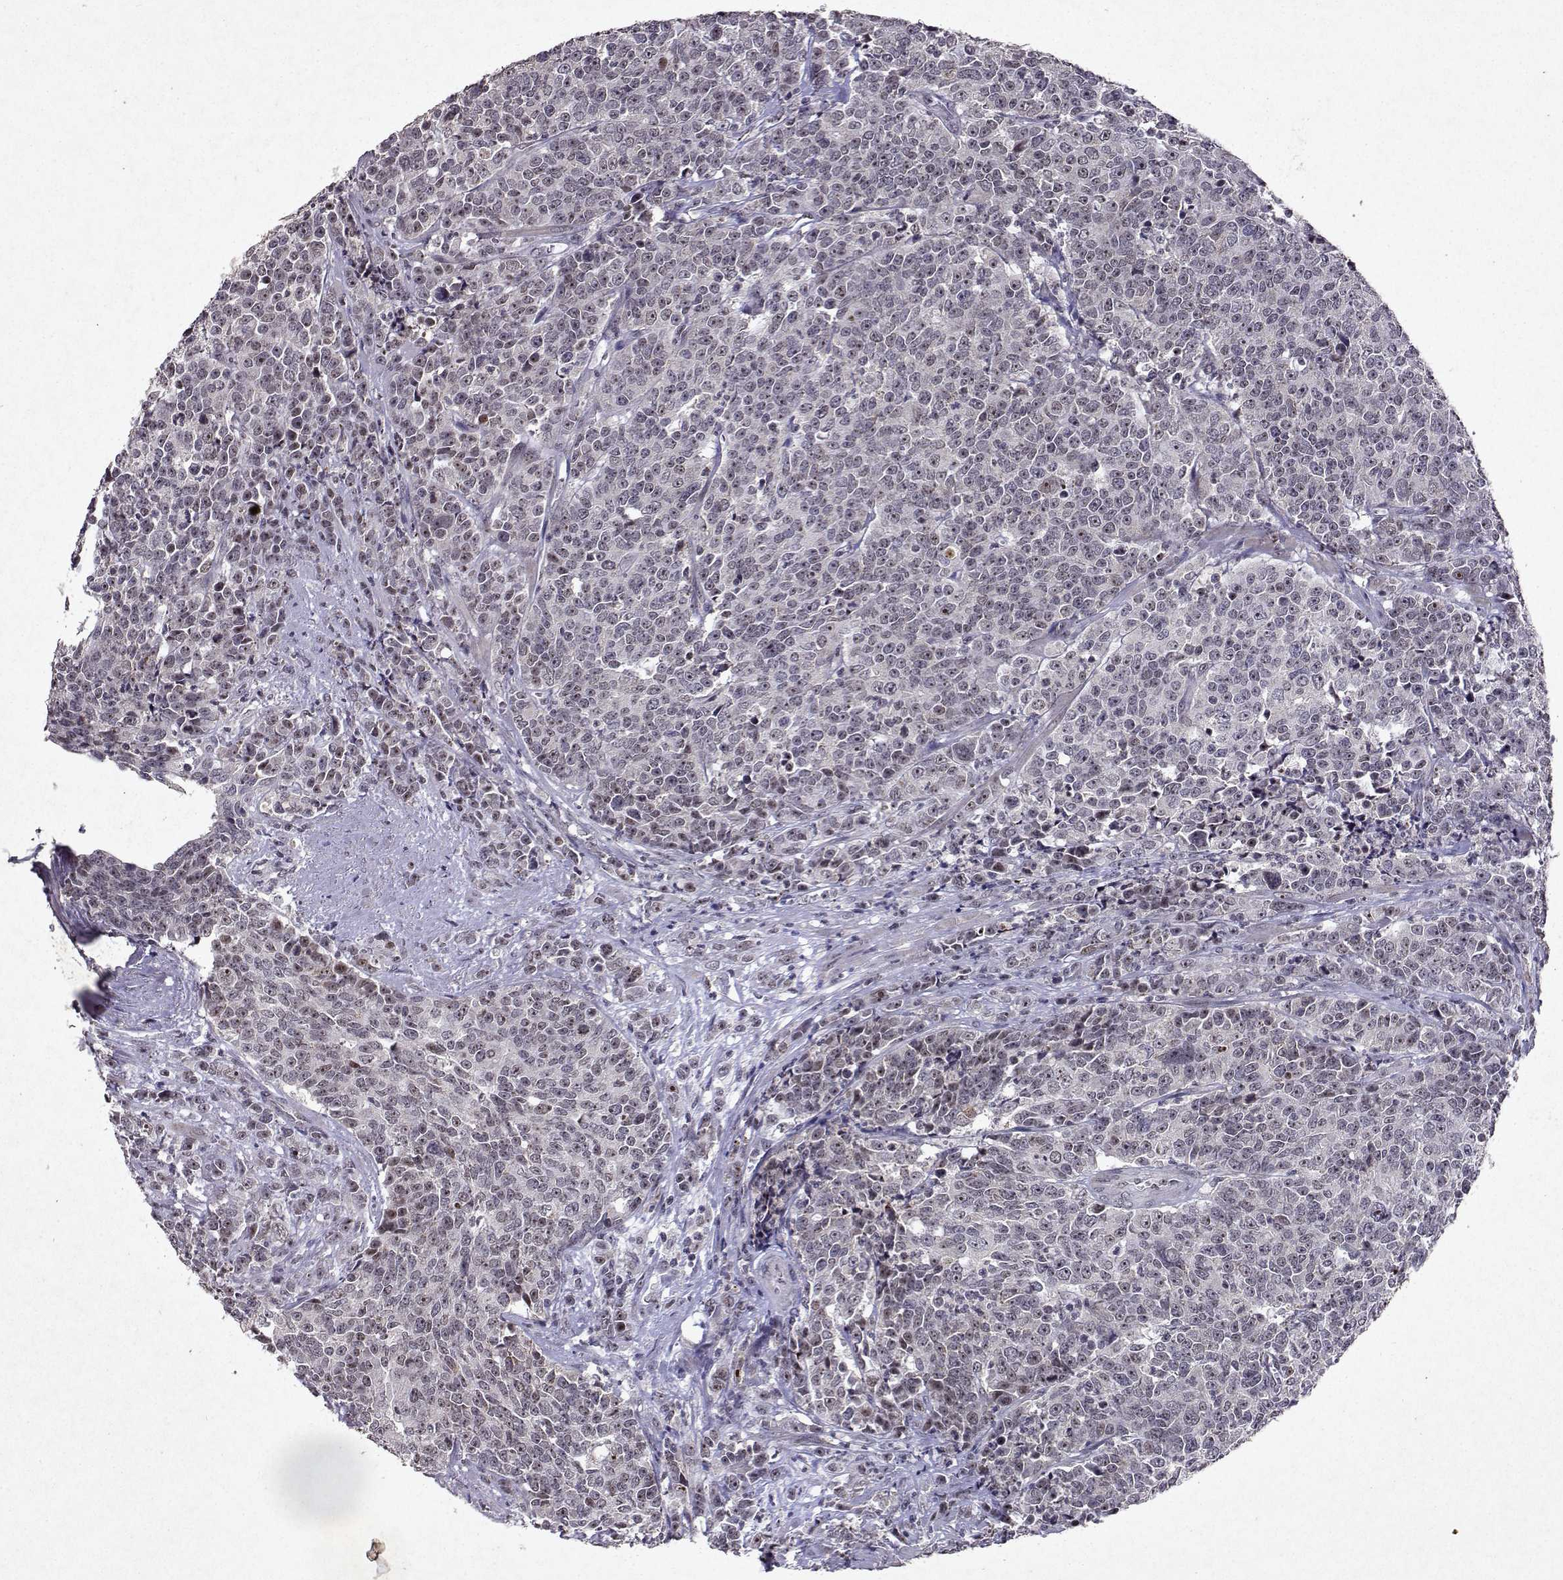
{"staining": {"intensity": "weak", "quantity": "<25%", "location": "nuclear"}, "tissue": "prostate cancer", "cell_type": "Tumor cells", "image_type": "cancer", "snomed": [{"axis": "morphology", "description": "Adenocarcinoma, NOS"}, {"axis": "topography", "description": "Prostate"}], "caption": "Protein analysis of prostate cancer shows no significant positivity in tumor cells. (Brightfield microscopy of DAB (3,3'-diaminobenzidine) IHC at high magnification).", "gene": "DDX56", "patient": {"sex": "male", "age": 67}}